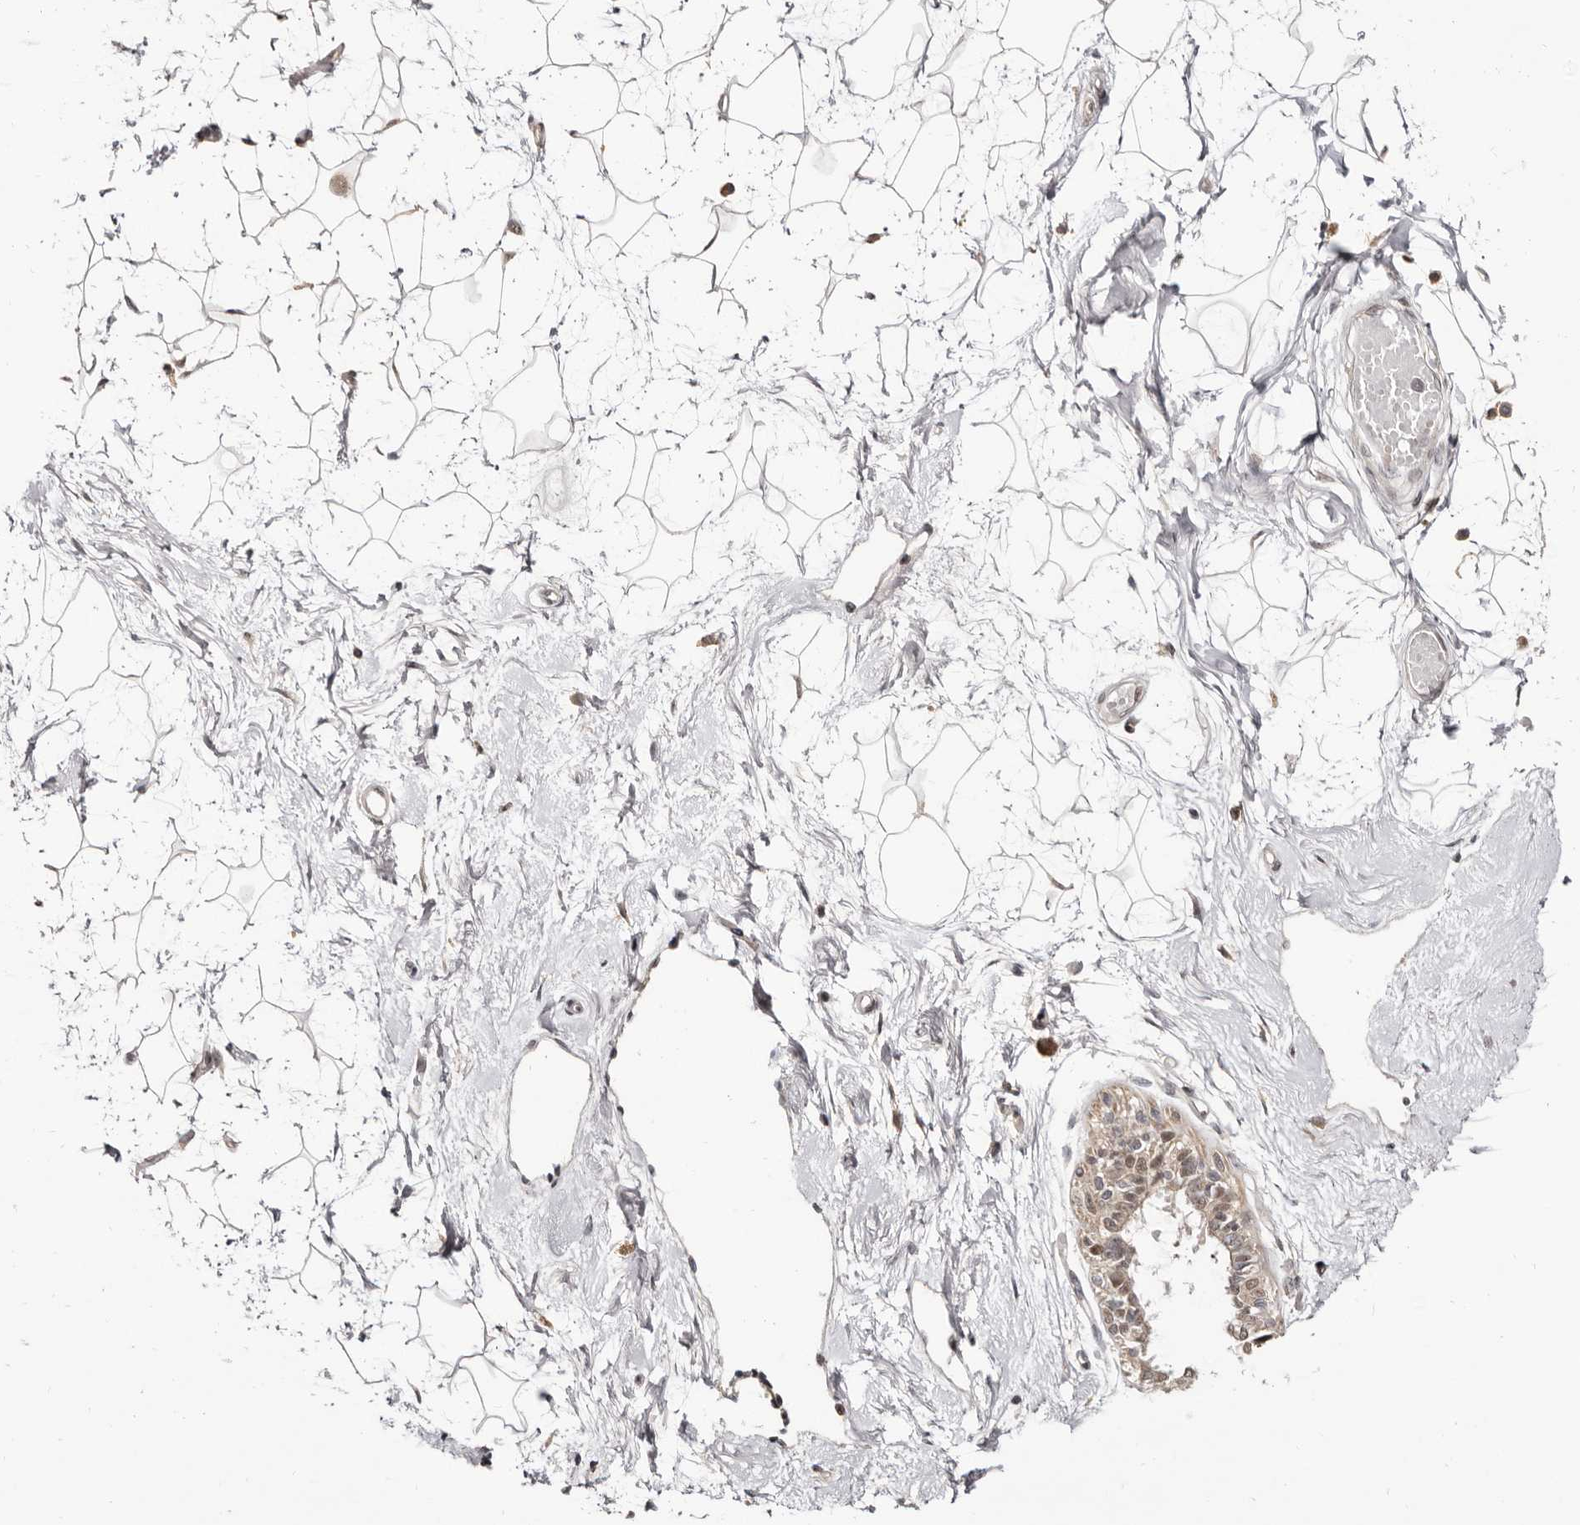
{"staining": {"intensity": "weak", "quantity": "25%-75%", "location": "nuclear"}, "tissue": "breast", "cell_type": "Adipocytes", "image_type": "normal", "snomed": [{"axis": "morphology", "description": "Normal tissue, NOS"}, {"axis": "topography", "description": "Breast"}], "caption": "Benign breast was stained to show a protein in brown. There is low levels of weak nuclear expression in about 25%-75% of adipocytes. (IHC, brightfield microscopy, high magnification).", "gene": "ZNF326", "patient": {"sex": "female", "age": 45}}